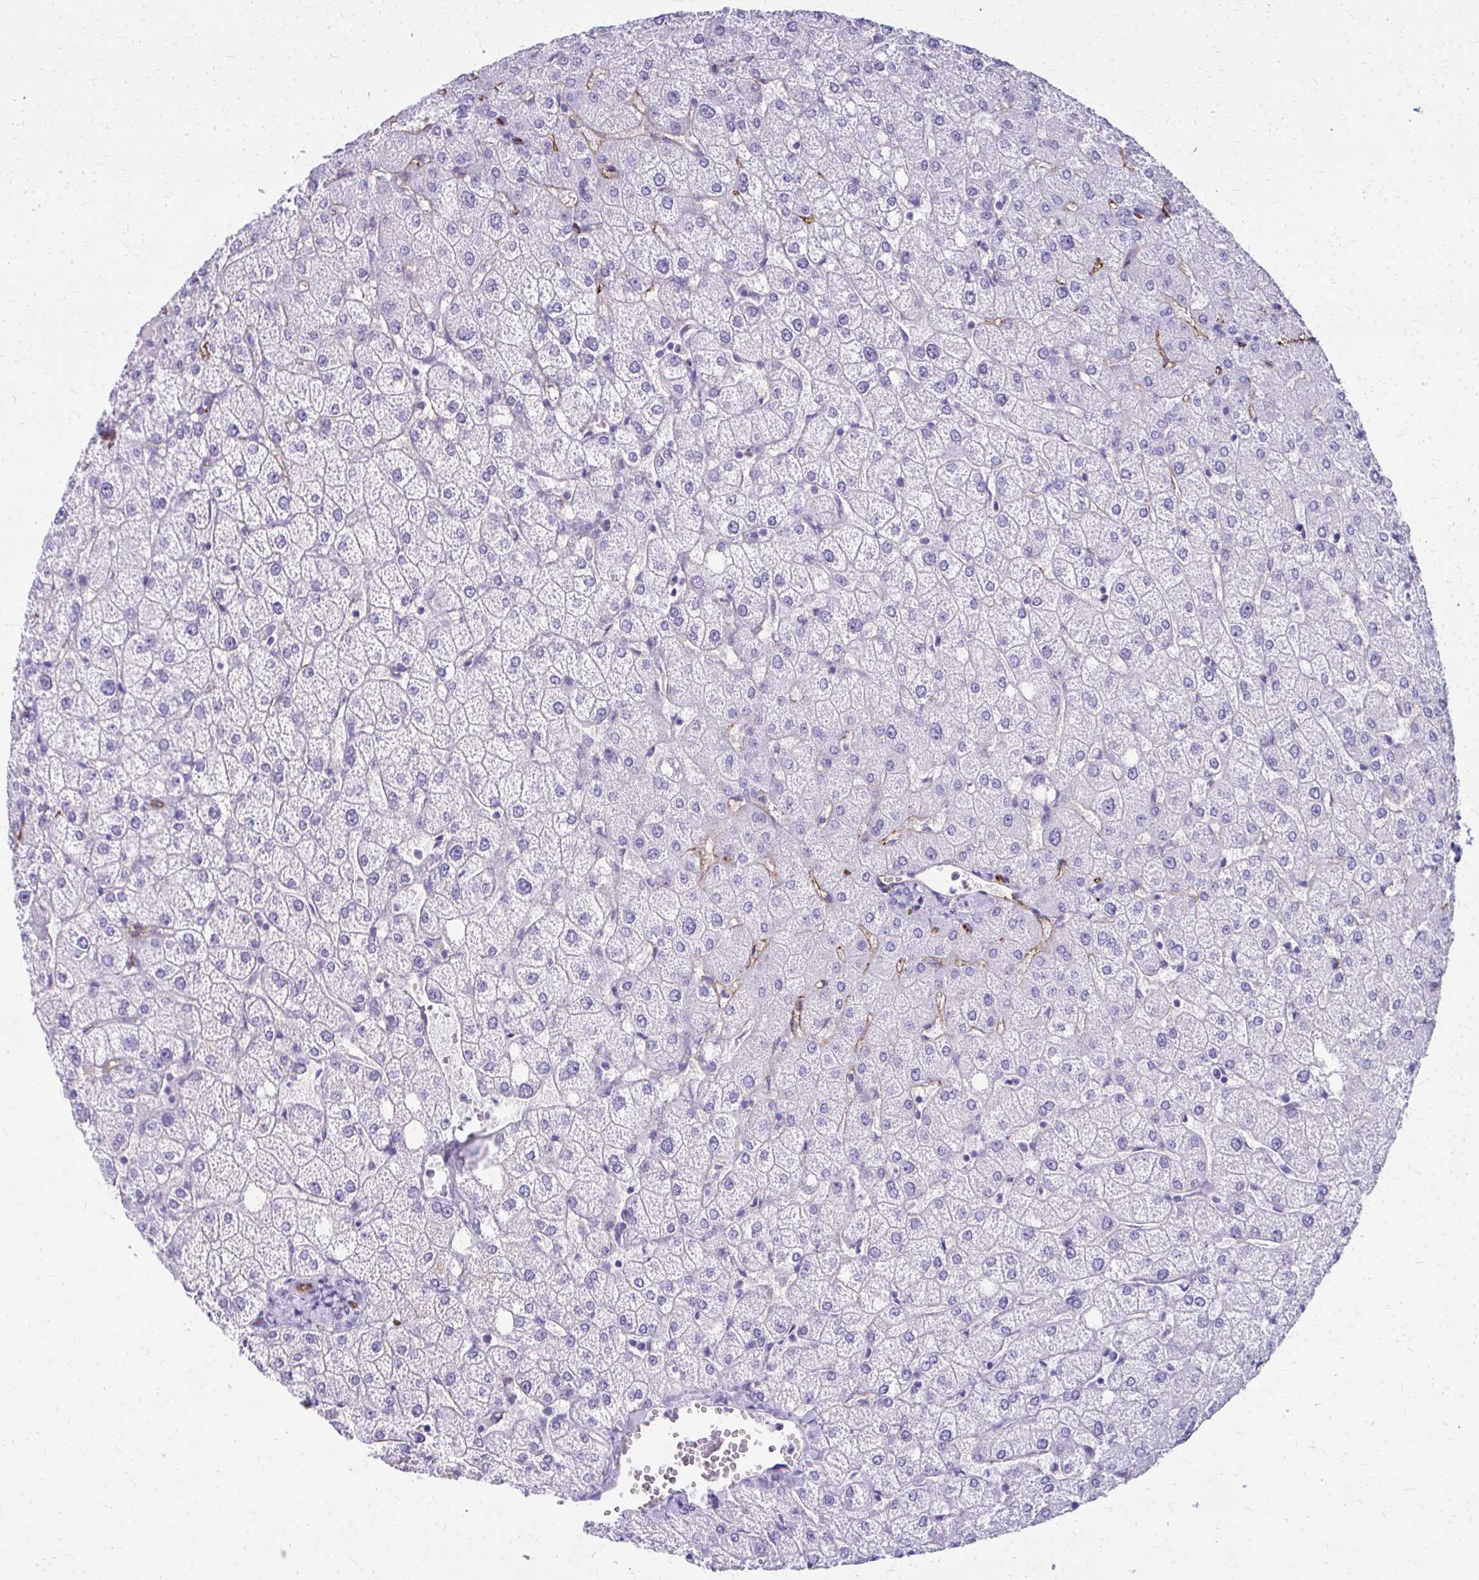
{"staining": {"intensity": "negative", "quantity": "none", "location": "none"}, "tissue": "liver", "cell_type": "Cholangiocytes", "image_type": "normal", "snomed": [{"axis": "morphology", "description": "Normal tissue, NOS"}, {"axis": "topography", "description": "Liver"}], "caption": "High magnification brightfield microscopy of unremarkable liver stained with DAB (brown) and counterstained with hematoxylin (blue): cholangiocytes show no significant expression.", "gene": "TPSG1", "patient": {"sex": "female", "age": 54}}